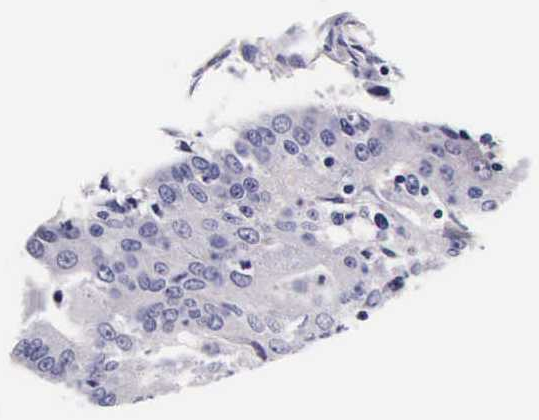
{"staining": {"intensity": "negative", "quantity": "none", "location": "none"}, "tissue": "endometrial cancer", "cell_type": "Tumor cells", "image_type": "cancer", "snomed": [{"axis": "morphology", "description": "Adenocarcinoma, NOS"}, {"axis": "topography", "description": "Endometrium"}], "caption": "There is no significant positivity in tumor cells of endometrial adenocarcinoma.", "gene": "UPRT", "patient": {"sex": "female", "age": 56}}